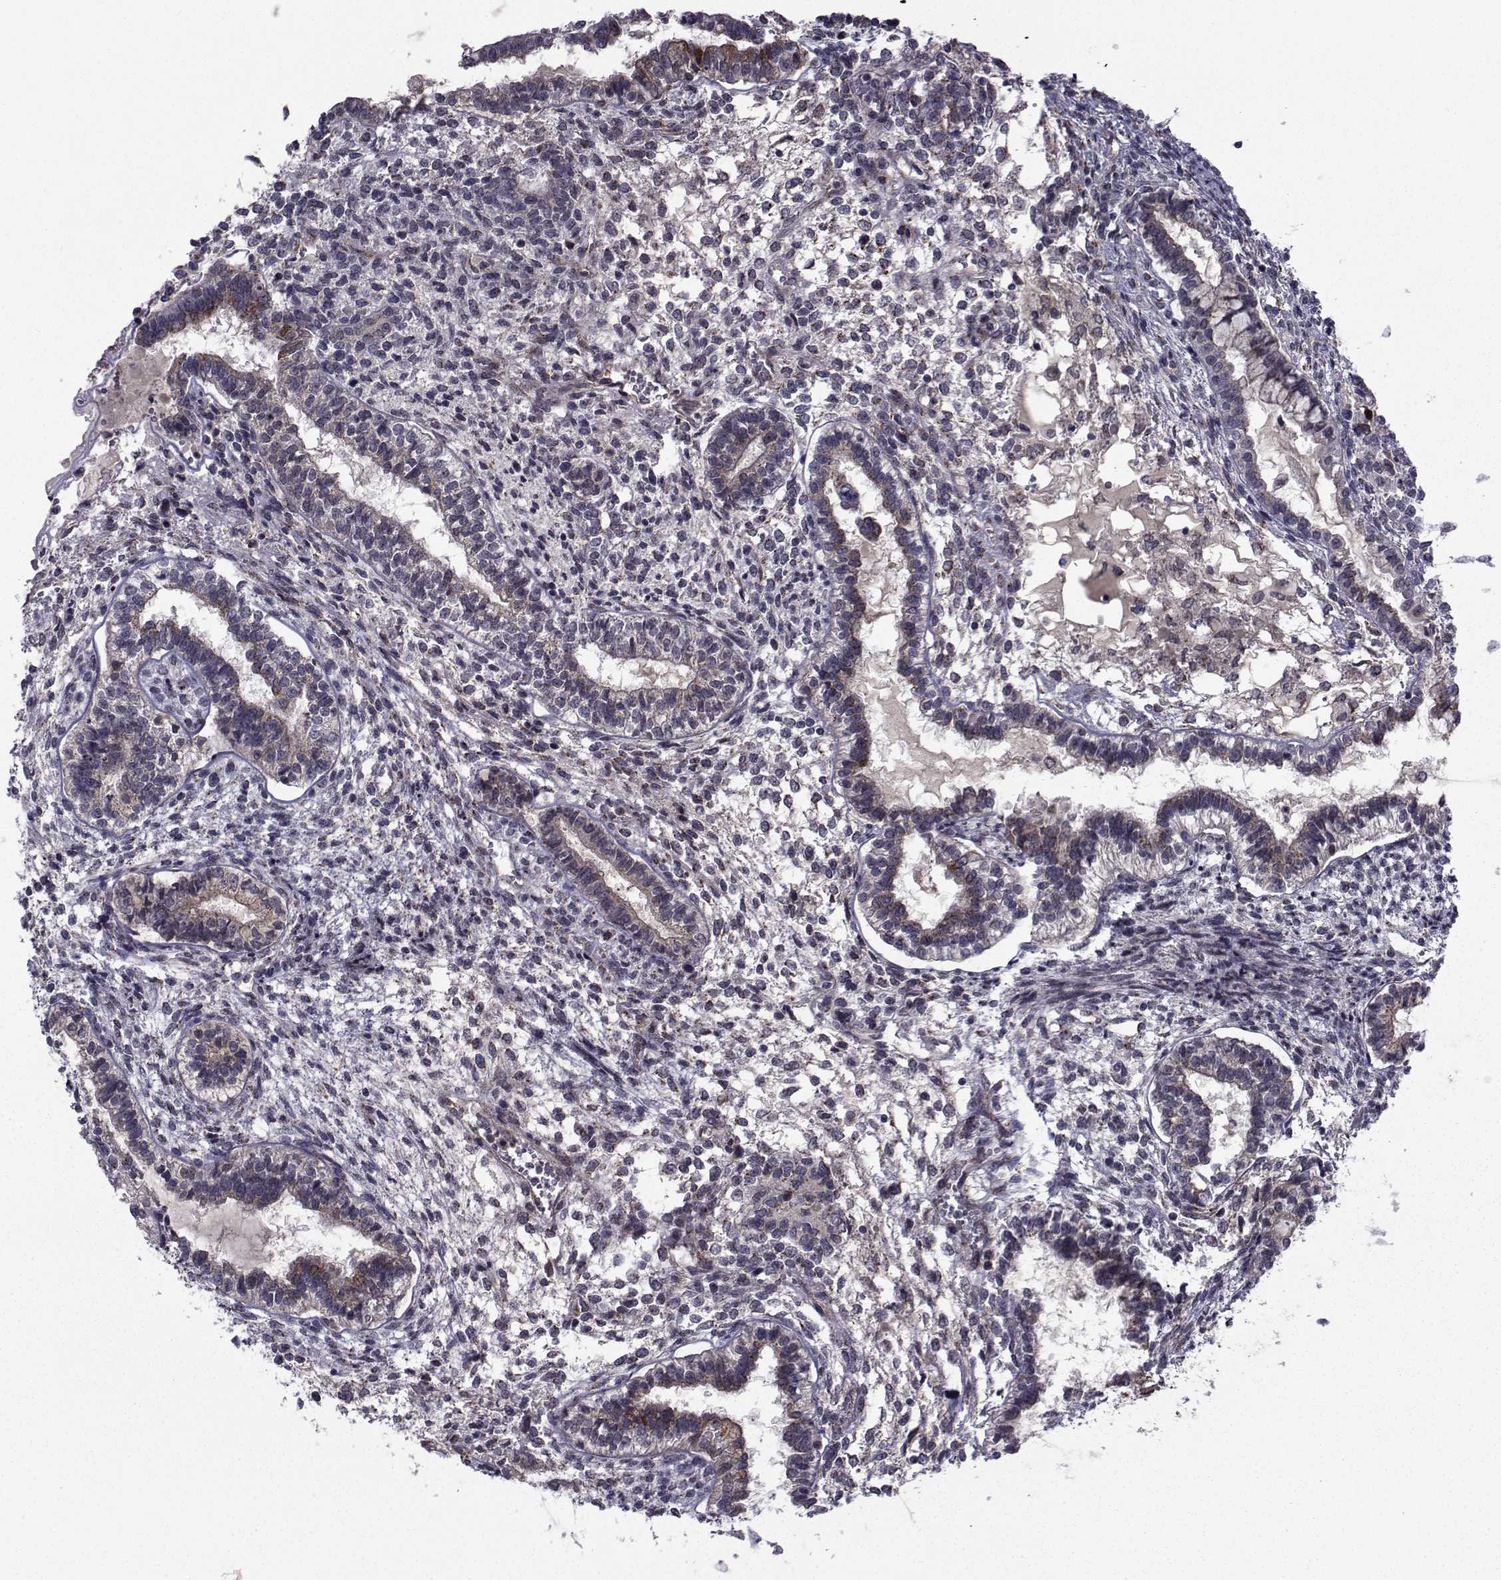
{"staining": {"intensity": "weak", "quantity": "<25%", "location": "cytoplasmic/membranous"}, "tissue": "testis cancer", "cell_type": "Tumor cells", "image_type": "cancer", "snomed": [{"axis": "morphology", "description": "Carcinoma, Embryonal, NOS"}, {"axis": "topography", "description": "Testis"}], "caption": "Testis cancer was stained to show a protein in brown. There is no significant expression in tumor cells.", "gene": "ATP6V1C2", "patient": {"sex": "male", "age": 37}}